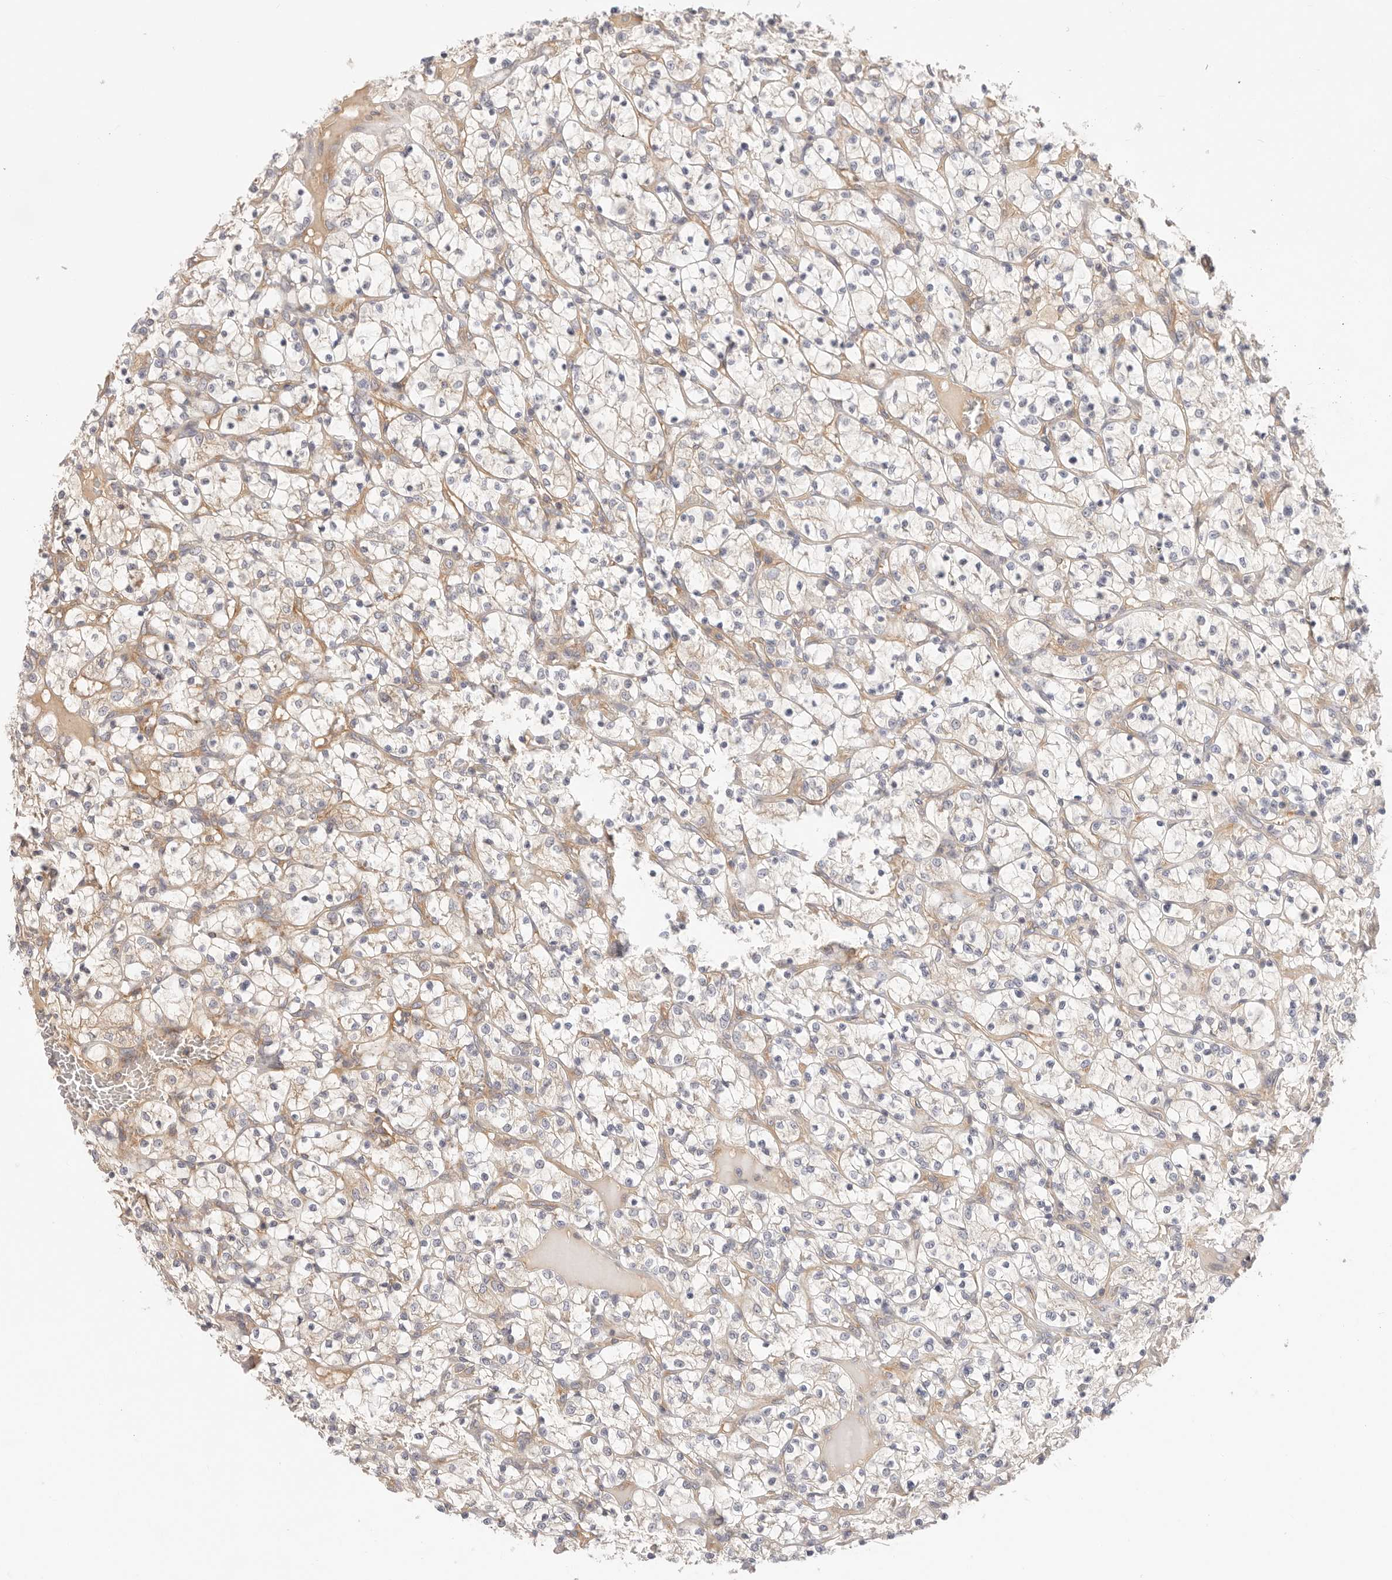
{"staining": {"intensity": "moderate", "quantity": "<25%", "location": "cytoplasmic/membranous"}, "tissue": "renal cancer", "cell_type": "Tumor cells", "image_type": "cancer", "snomed": [{"axis": "morphology", "description": "Adenocarcinoma, NOS"}, {"axis": "topography", "description": "Kidney"}], "caption": "Renal cancer tissue displays moderate cytoplasmic/membranous expression in about <25% of tumor cells (DAB IHC with brightfield microscopy, high magnification).", "gene": "KCMF1", "patient": {"sex": "female", "age": 69}}